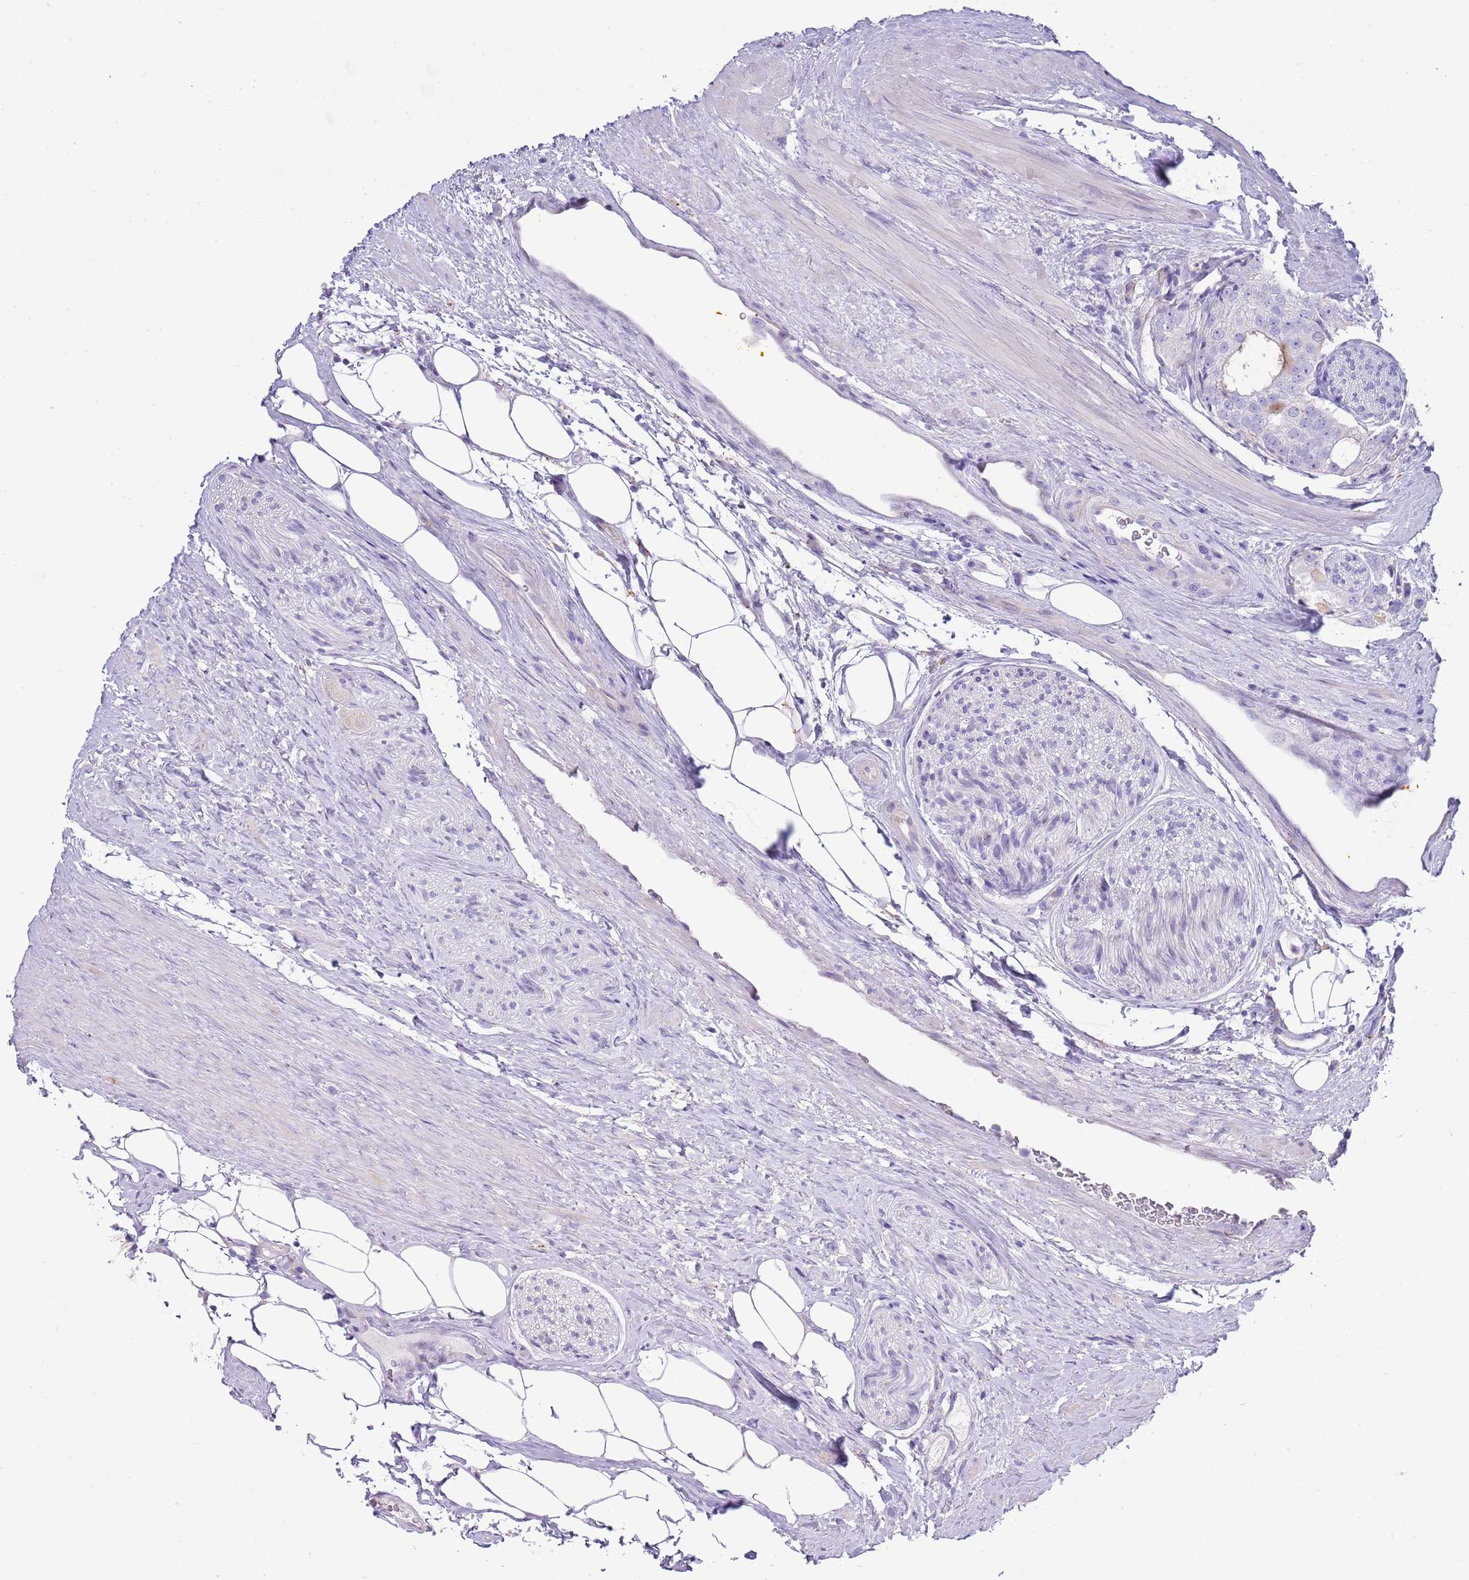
{"staining": {"intensity": "negative", "quantity": "none", "location": "none"}, "tissue": "prostate cancer", "cell_type": "Tumor cells", "image_type": "cancer", "snomed": [{"axis": "morphology", "description": "Adenocarcinoma, High grade"}, {"axis": "topography", "description": "Prostate"}], "caption": "DAB (3,3'-diaminobenzidine) immunohistochemical staining of human prostate cancer (high-grade adenocarcinoma) shows no significant expression in tumor cells.", "gene": "ABHD17C", "patient": {"sex": "male", "age": 49}}